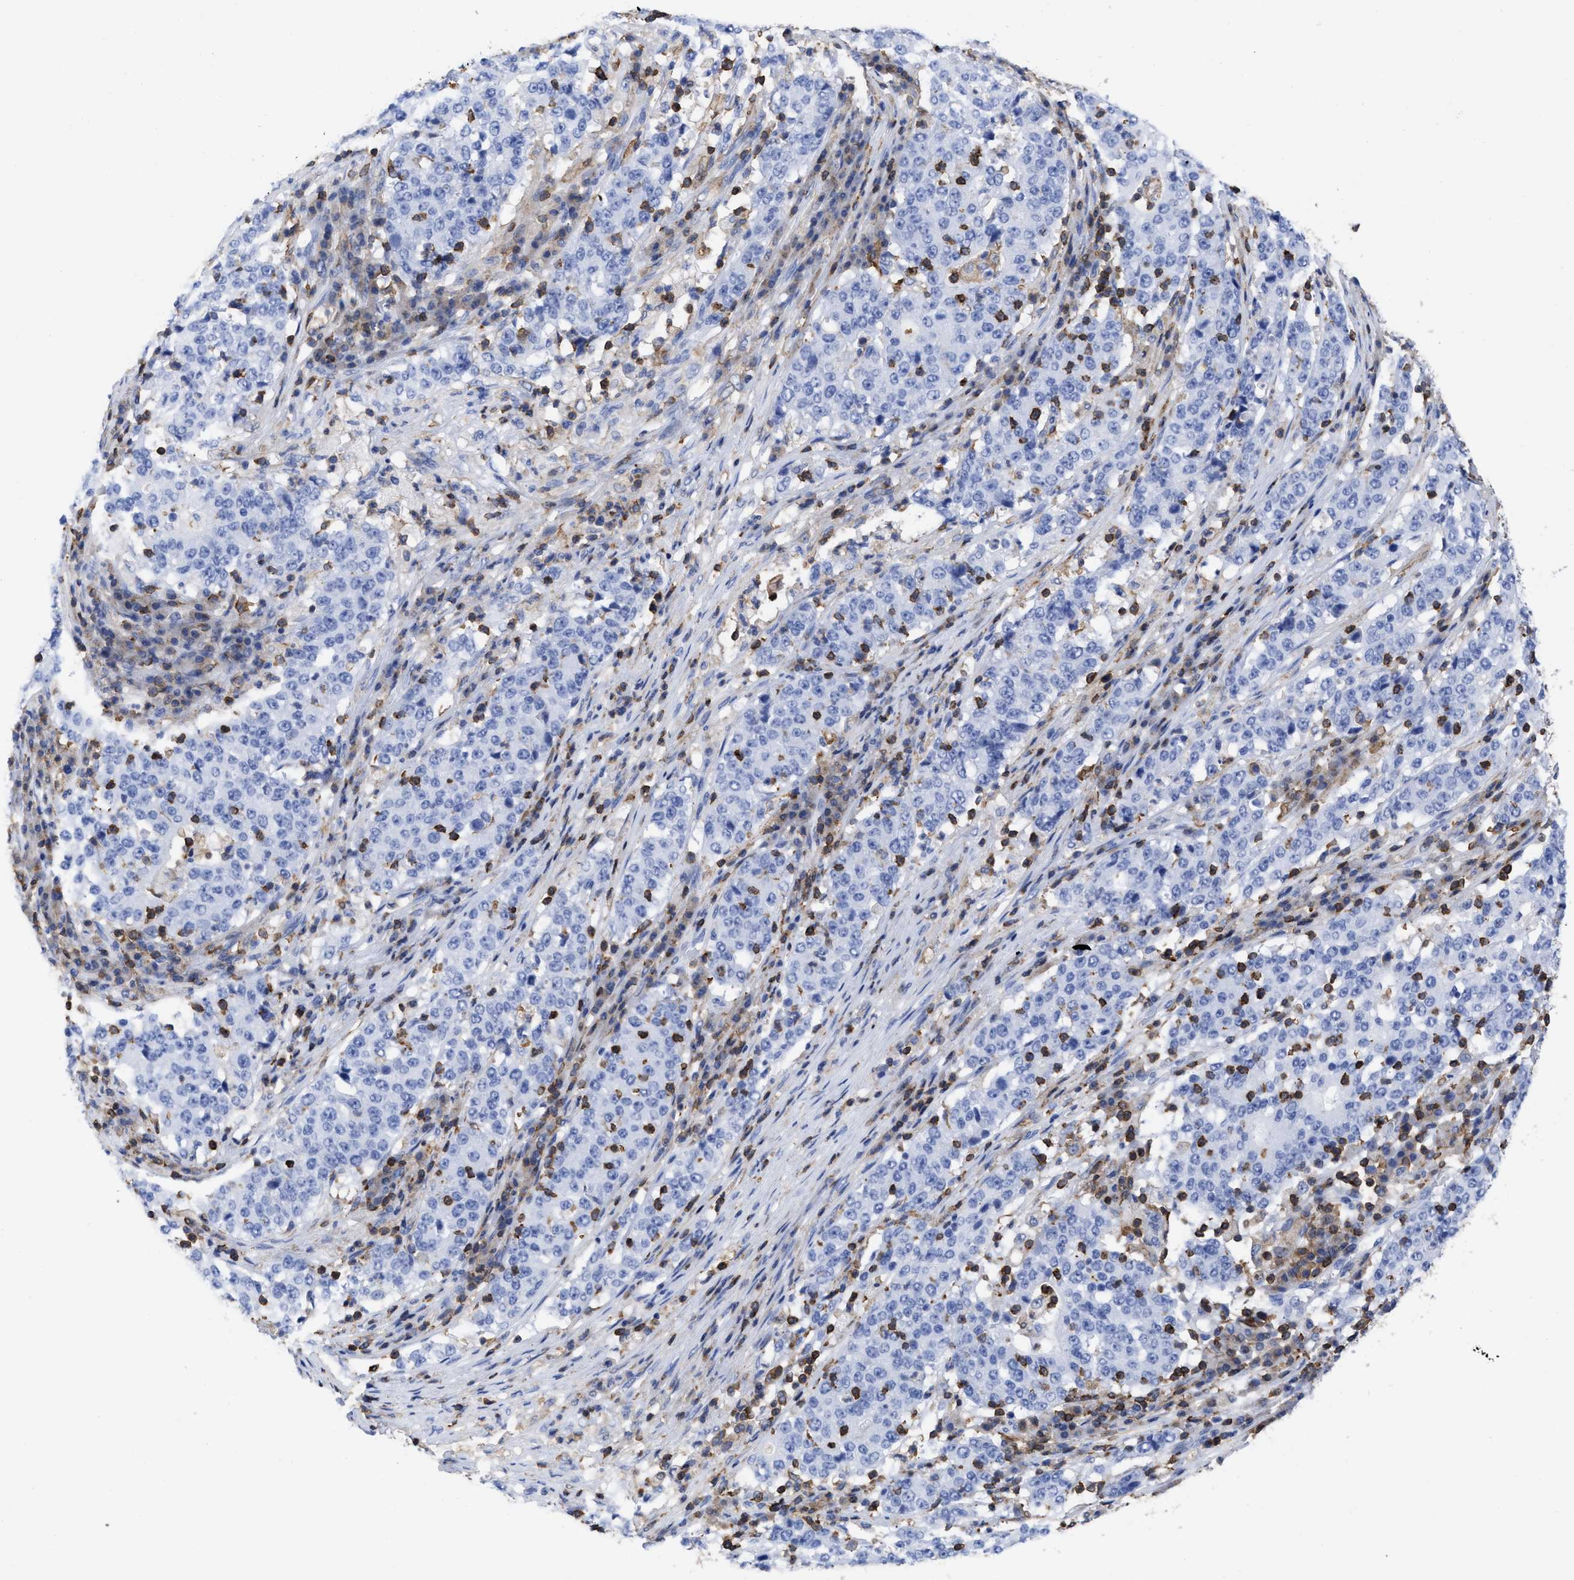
{"staining": {"intensity": "negative", "quantity": "none", "location": "none"}, "tissue": "stomach cancer", "cell_type": "Tumor cells", "image_type": "cancer", "snomed": [{"axis": "morphology", "description": "Adenocarcinoma, NOS"}, {"axis": "topography", "description": "Stomach"}], "caption": "IHC histopathology image of neoplastic tissue: stomach adenocarcinoma stained with DAB displays no significant protein staining in tumor cells.", "gene": "HCLS1", "patient": {"sex": "male", "age": 59}}